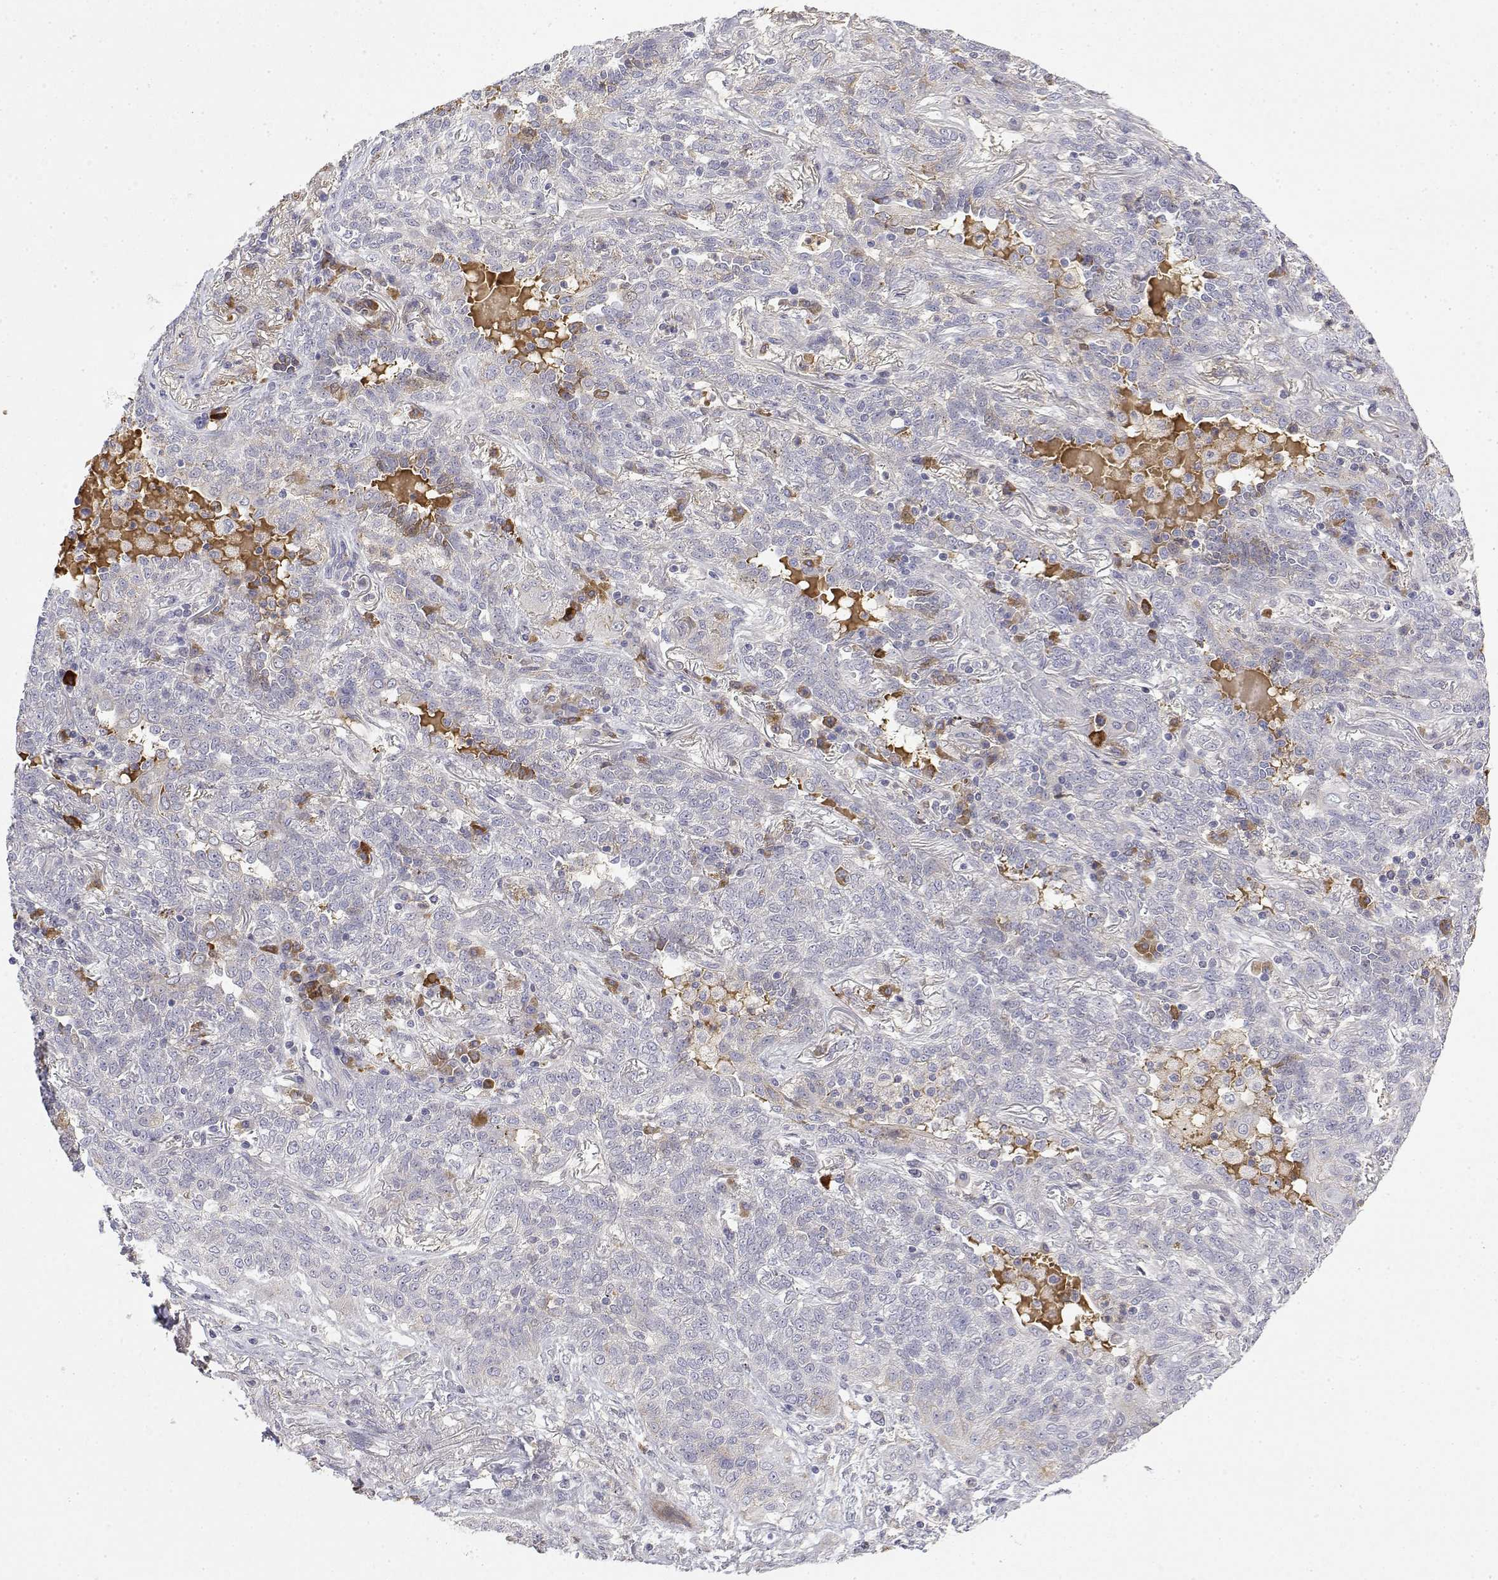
{"staining": {"intensity": "negative", "quantity": "none", "location": "none"}, "tissue": "lung cancer", "cell_type": "Tumor cells", "image_type": "cancer", "snomed": [{"axis": "morphology", "description": "Squamous cell carcinoma, NOS"}, {"axis": "topography", "description": "Lung"}], "caption": "This is an immunohistochemistry photomicrograph of lung cancer. There is no positivity in tumor cells.", "gene": "IGFBP4", "patient": {"sex": "female", "age": 70}}